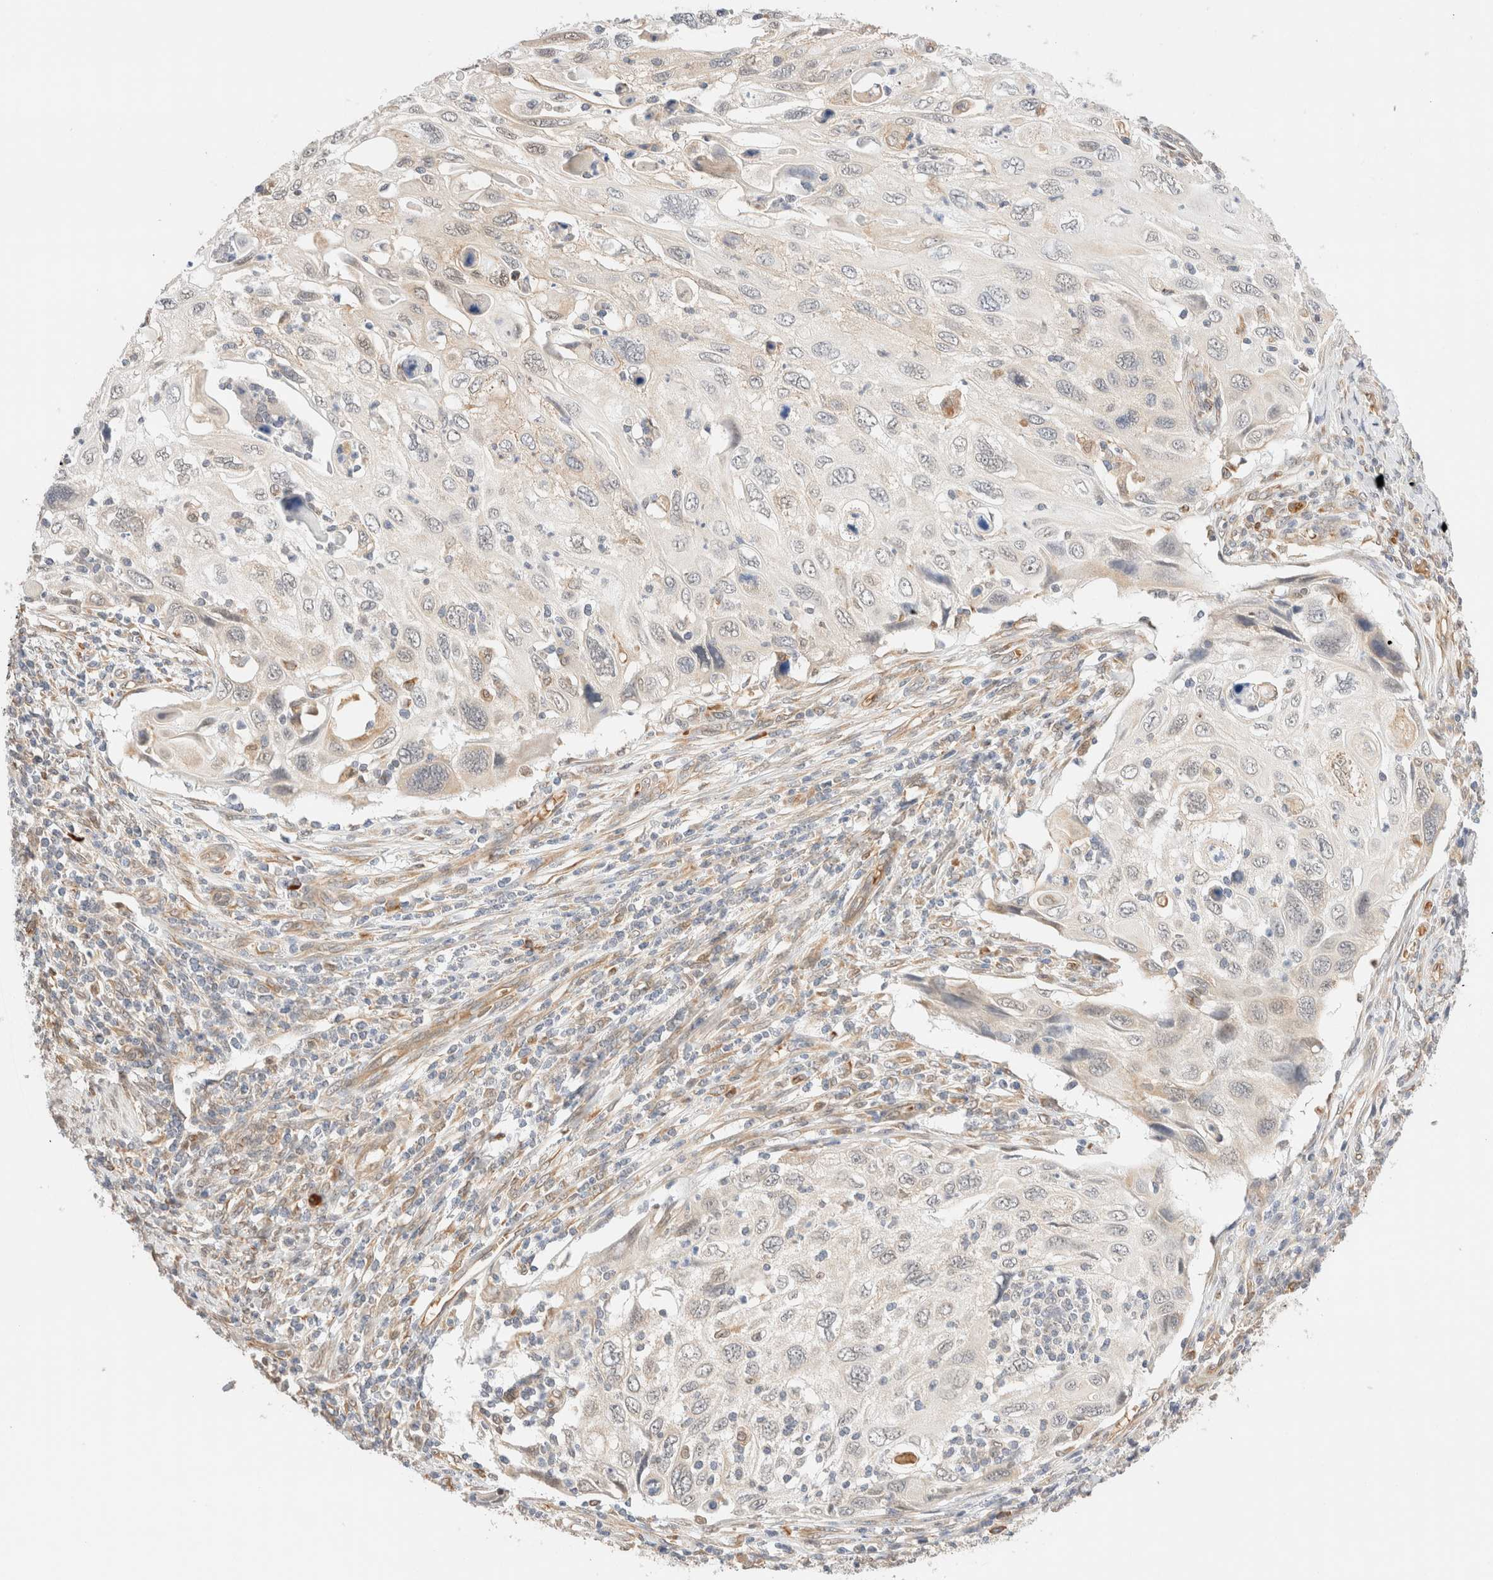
{"staining": {"intensity": "weak", "quantity": "<25%", "location": "cytoplasmic/membranous"}, "tissue": "cervical cancer", "cell_type": "Tumor cells", "image_type": "cancer", "snomed": [{"axis": "morphology", "description": "Squamous cell carcinoma, NOS"}, {"axis": "topography", "description": "Cervix"}], "caption": "An immunohistochemistry histopathology image of cervical squamous cell carcinoma is shown. There is no staining in tumor cells of cervical squamous cell carcinoma. Brightfield microscopy of IHC stained with DAB (3,3'-diaminobenzidine) (brown) and hematoxylin (blue), captured at high magnification.", "gene": "SYVN1", "patient": {"sex": "female", "age": 70}}